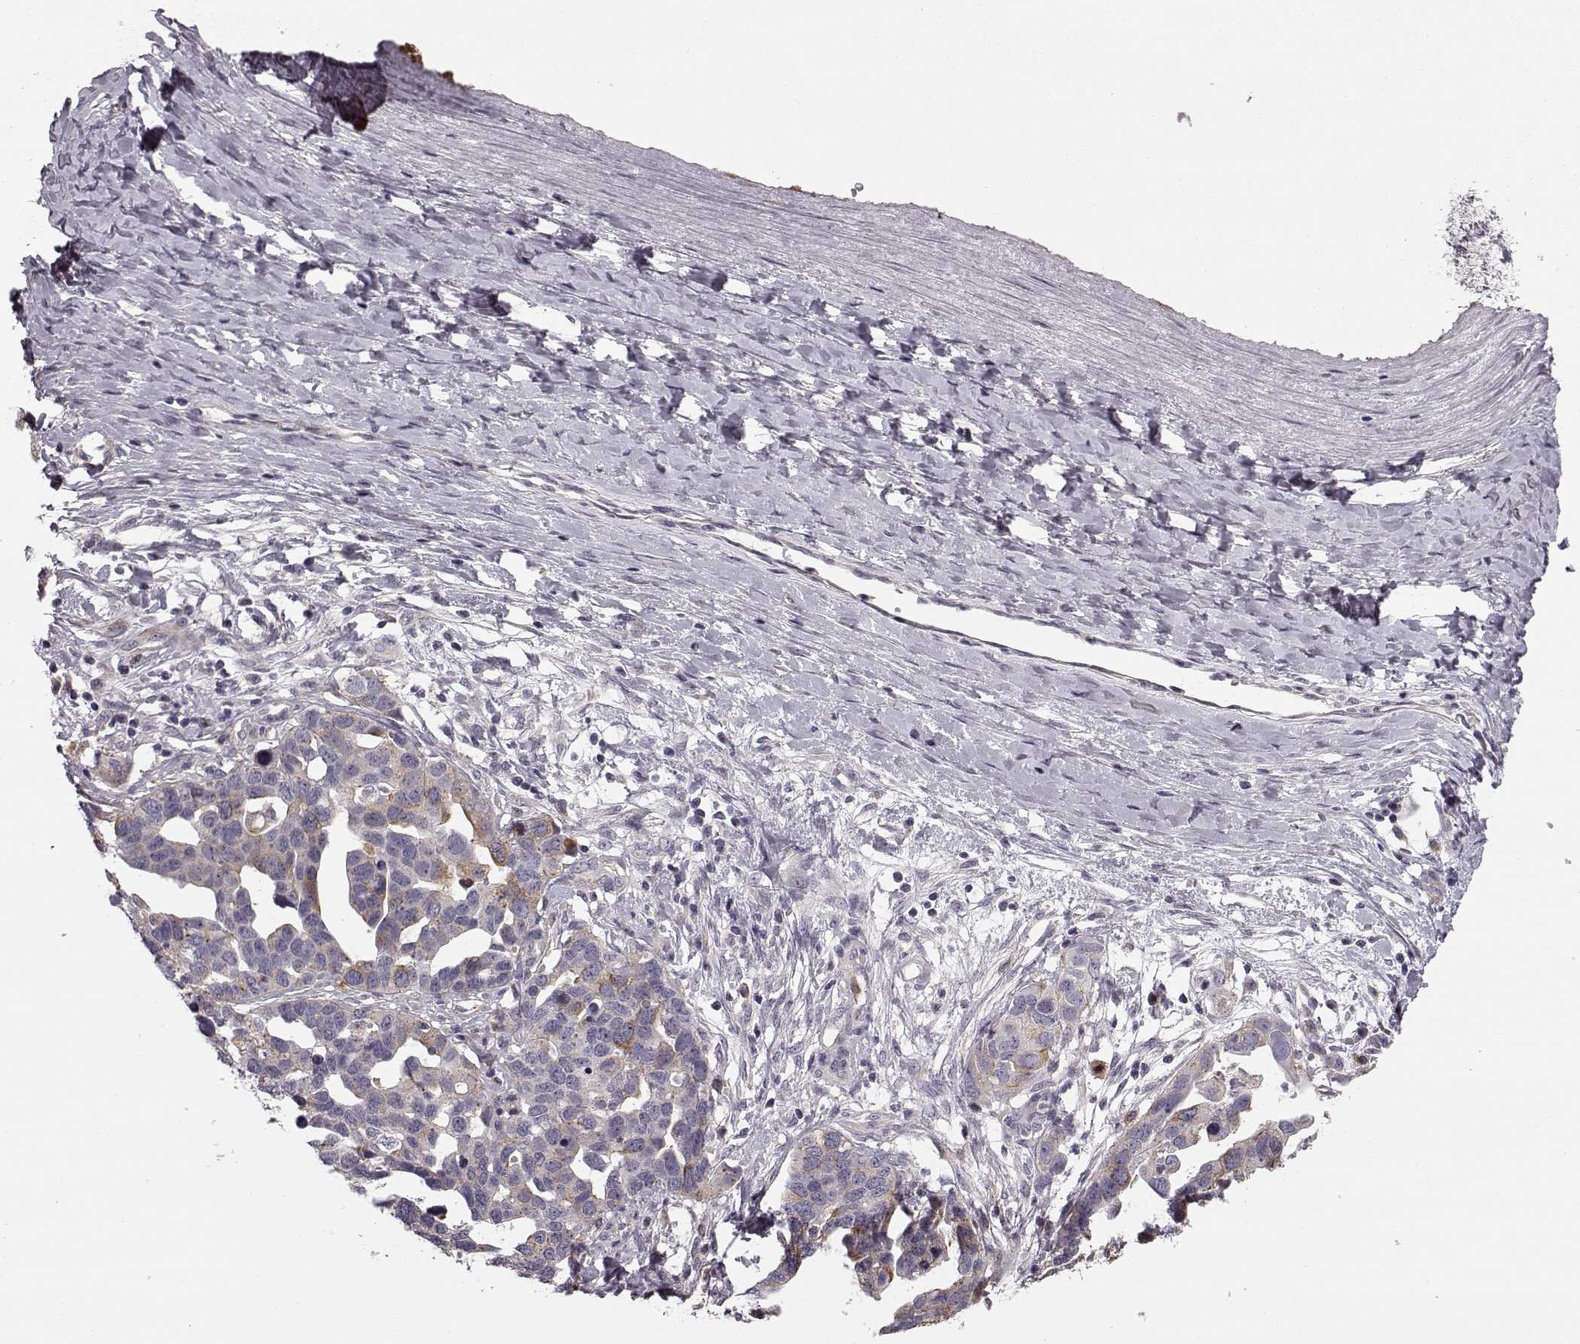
{"staining": {"intensity": "moderate", "quantity": "<25%", "location": "cytoplasmic/membranous"}, "tissue": "ovarian cancer", "cell_type": "Tumor cells", "image_type": "cancer", "snomed": [{"axis": "morphology", "description": "Cystadenocarcinoma, serous, NOS"}, {"axis": "topography", "description": "Ovary"}], "caption": "Ovarian cancer (serous cystadenocarcinoma) stained with immunohistochemistry (IHC) demonstrates moderate cytoplasmic/membranous staining in about <25% of tumor cells.", "gene": "HMMR", "patient": {"sex": "female", "age": 54}}